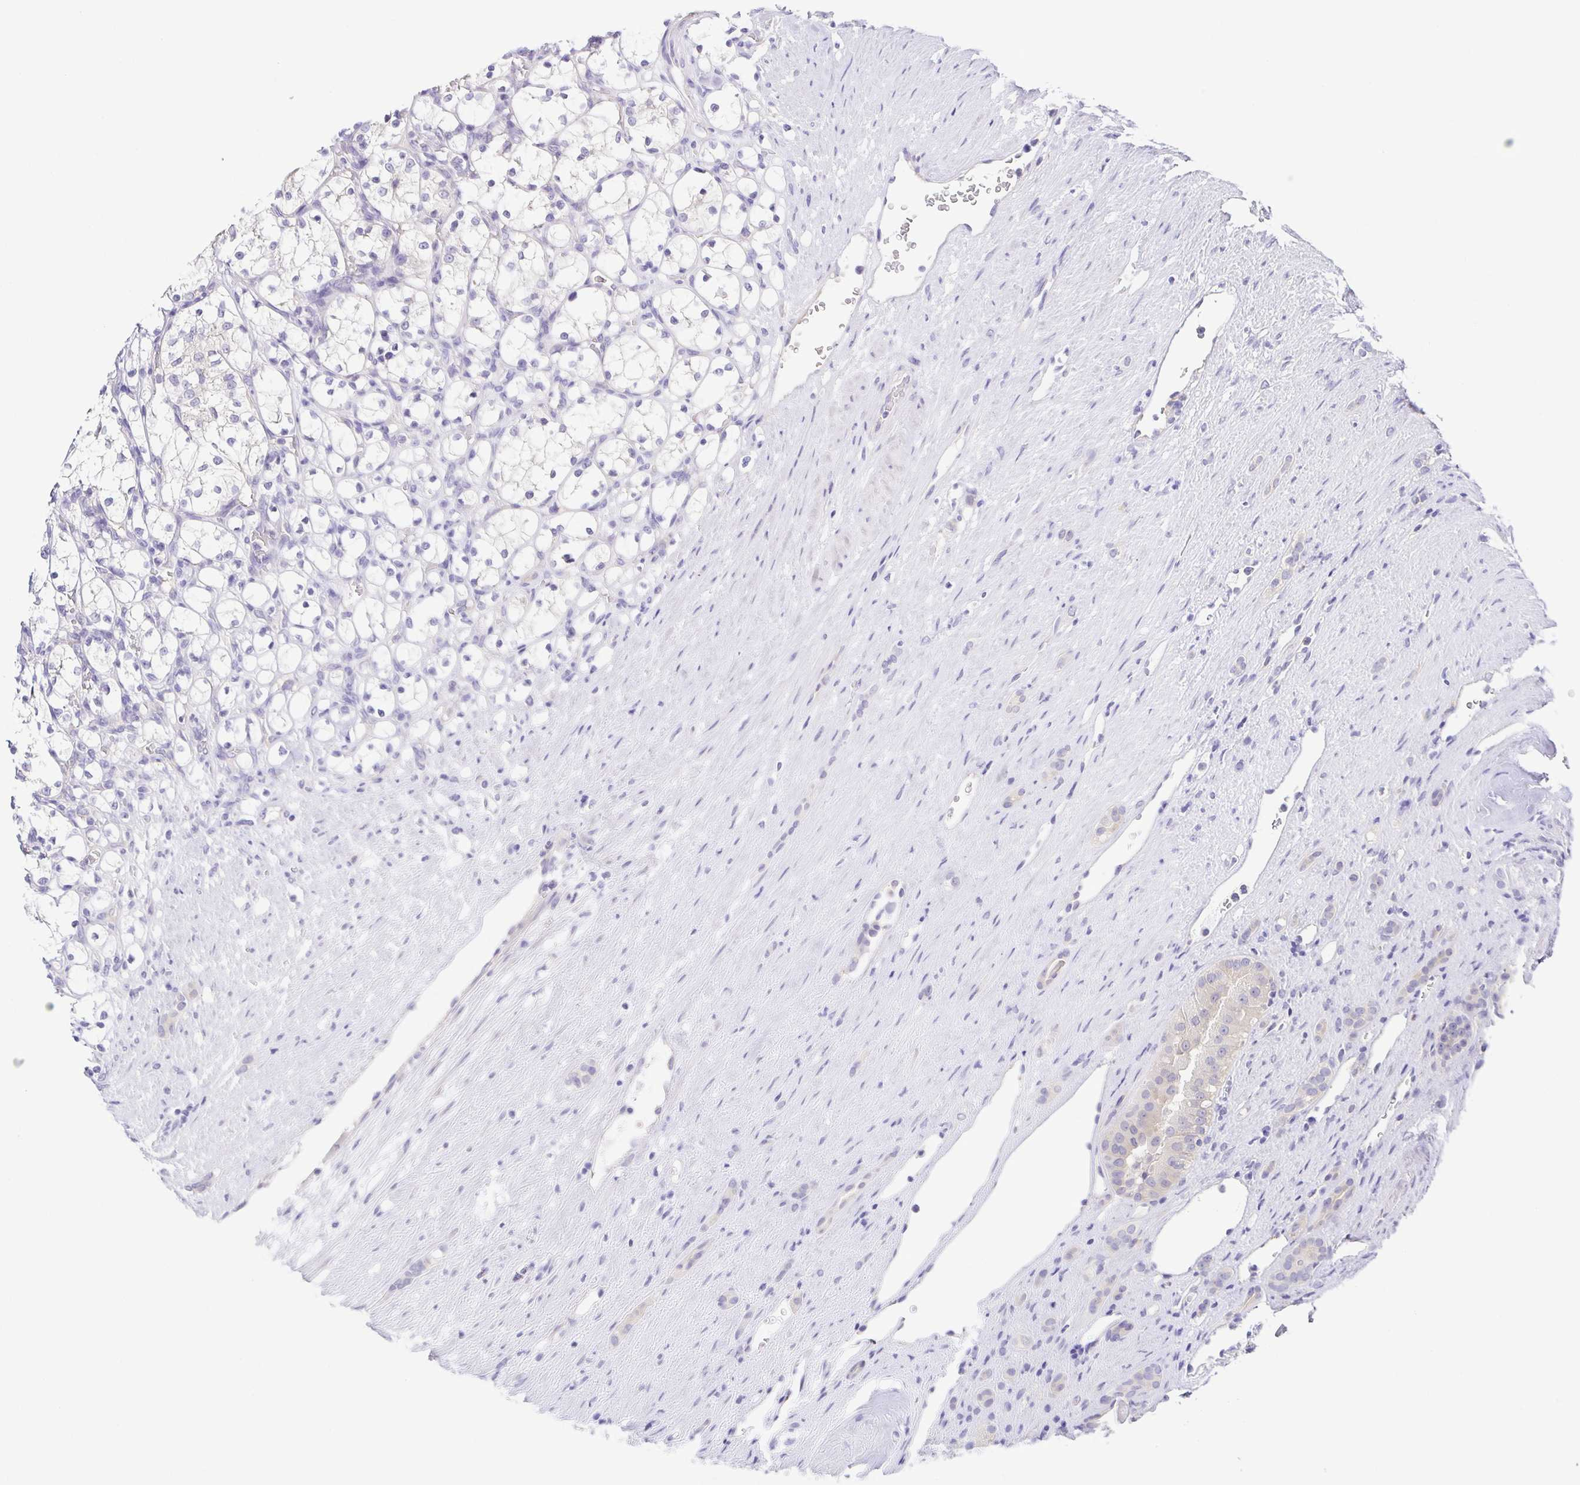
{"staining": {"intensity": "negative", "quantity": "none", "location": "none"}, "tissue": "renal cancer", "cell_type": "Tumor cells", "image_type": "cancer", "snomed": [{"axis": "morphology", "description": "Adenocarcinoma, NOS"}, {"axis": "topography", "description": "Kidney"}], "caption": "Protein analysis of adenocarcinoma (renal) displays no significant staining in tumor cells. (DAB immunohistochemistry with hematoxylin counter stain).", "gene": "KRTDAP", "patient": {"sex": "female", "age": 69}}